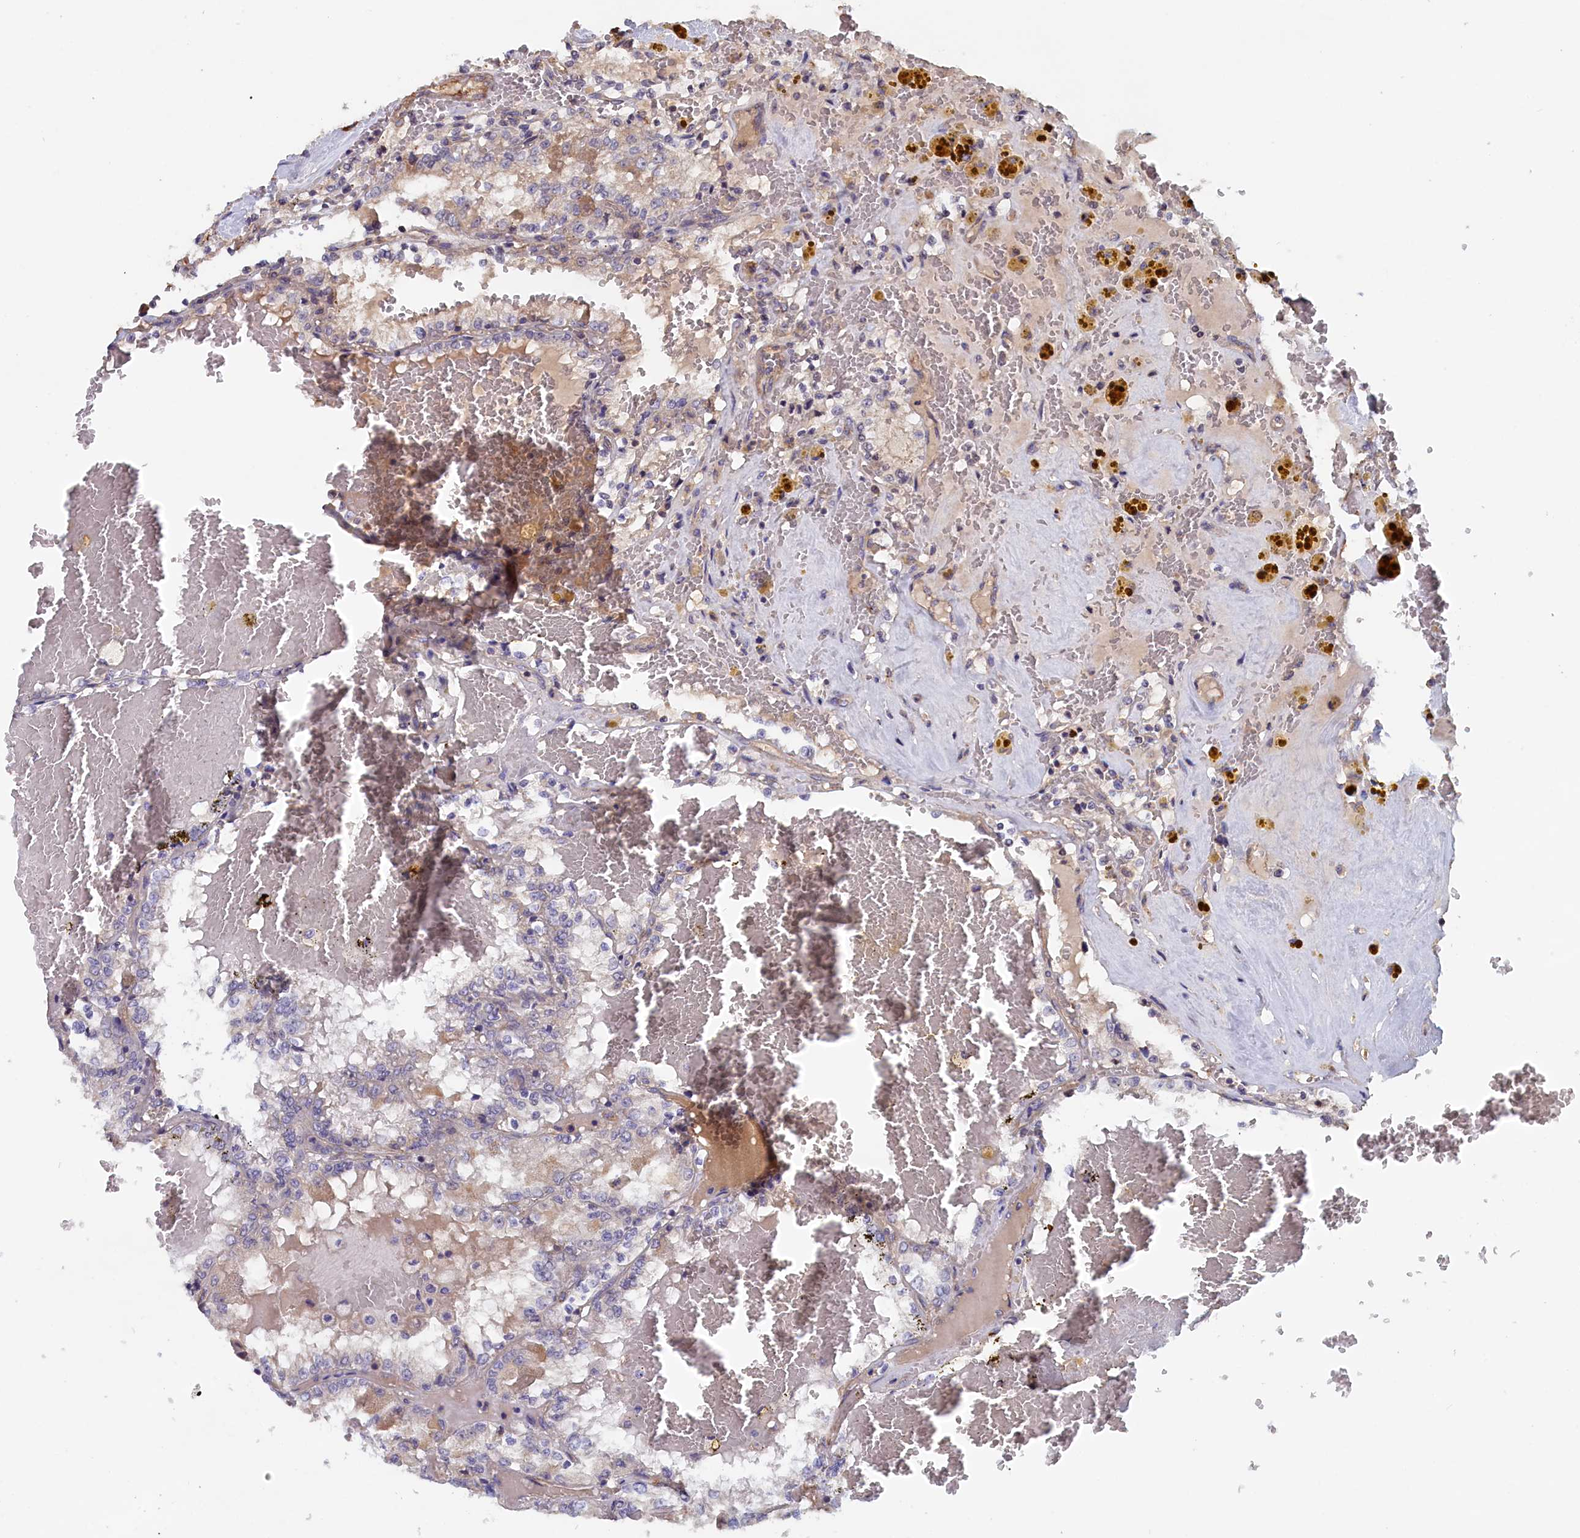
{"staining": {"intensity": "weak", "quantity": "<25%", "location": "cytoplasmic/membranous"}, "tissue": "renal cancer", "cell_type": "Tumor cells", "image_type": "cancer", "snomed": [{"axis": "morphology", "description": "Adenocarcinoma, NOS"}, {"axis": "topography", "description": "Kidney"}], "caption": "Tumor cells are negative for protein expression in human adenocarcinoma (renal).", "gene": "ANKRD2", "patient": {"sex": "female", "age": 56}}